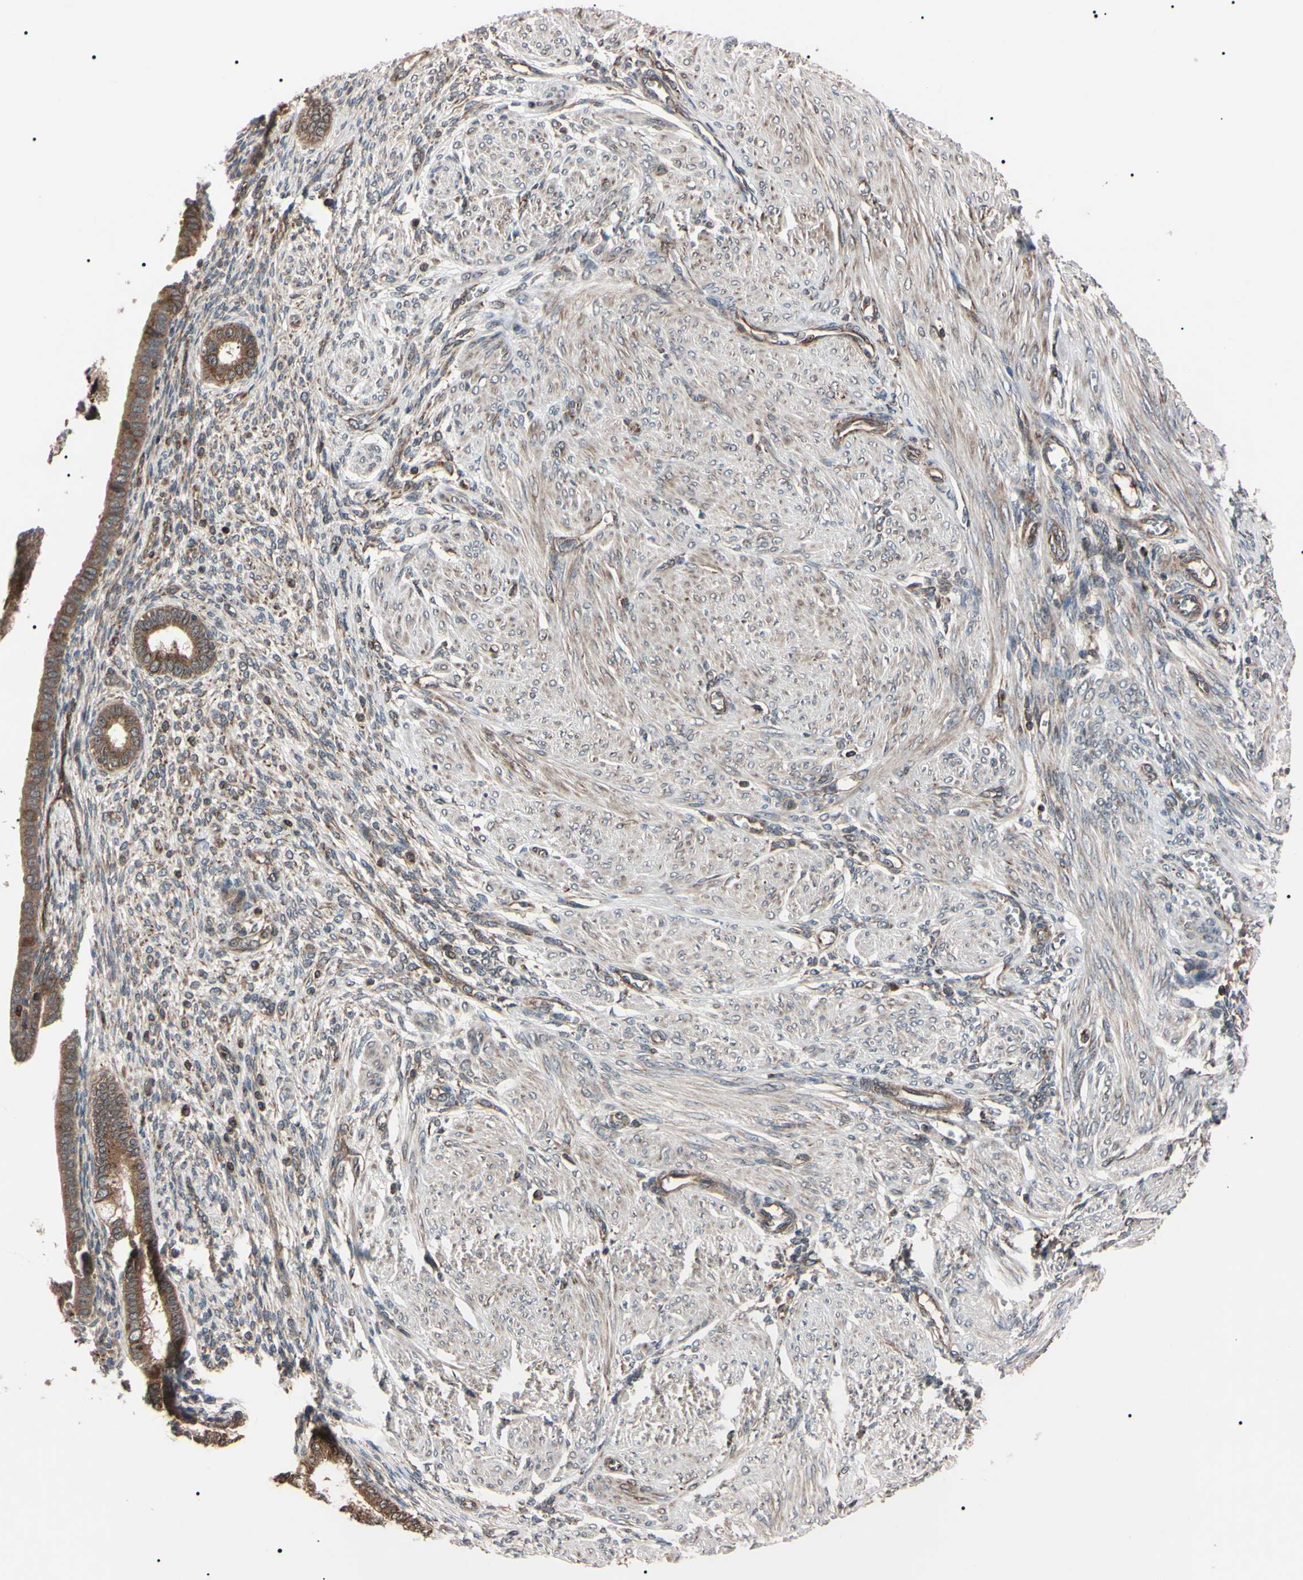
{"staining": {"intensity": "moderate", "quantity": ">75%", "location": "cytoplasmic/membranous"}, "tissue": "endometrium", "cell_type": "Cells in endometrial stroma", "image_type": "normal", "snomed": [{"axis": "morphology", "description": "Normal tissue, NOS"}, {"axis": "topography", "description": "Endometrium"}], "caption": "Immunohistochemical staining of benign human endometrium demonstrates >75% levels of moderate cytoplasmic/membranous protein positivity in about >75% of cells in endometrial stroma.", "gene": "GUCY1B1", "patient": {"sex": "female", "age": 72}}